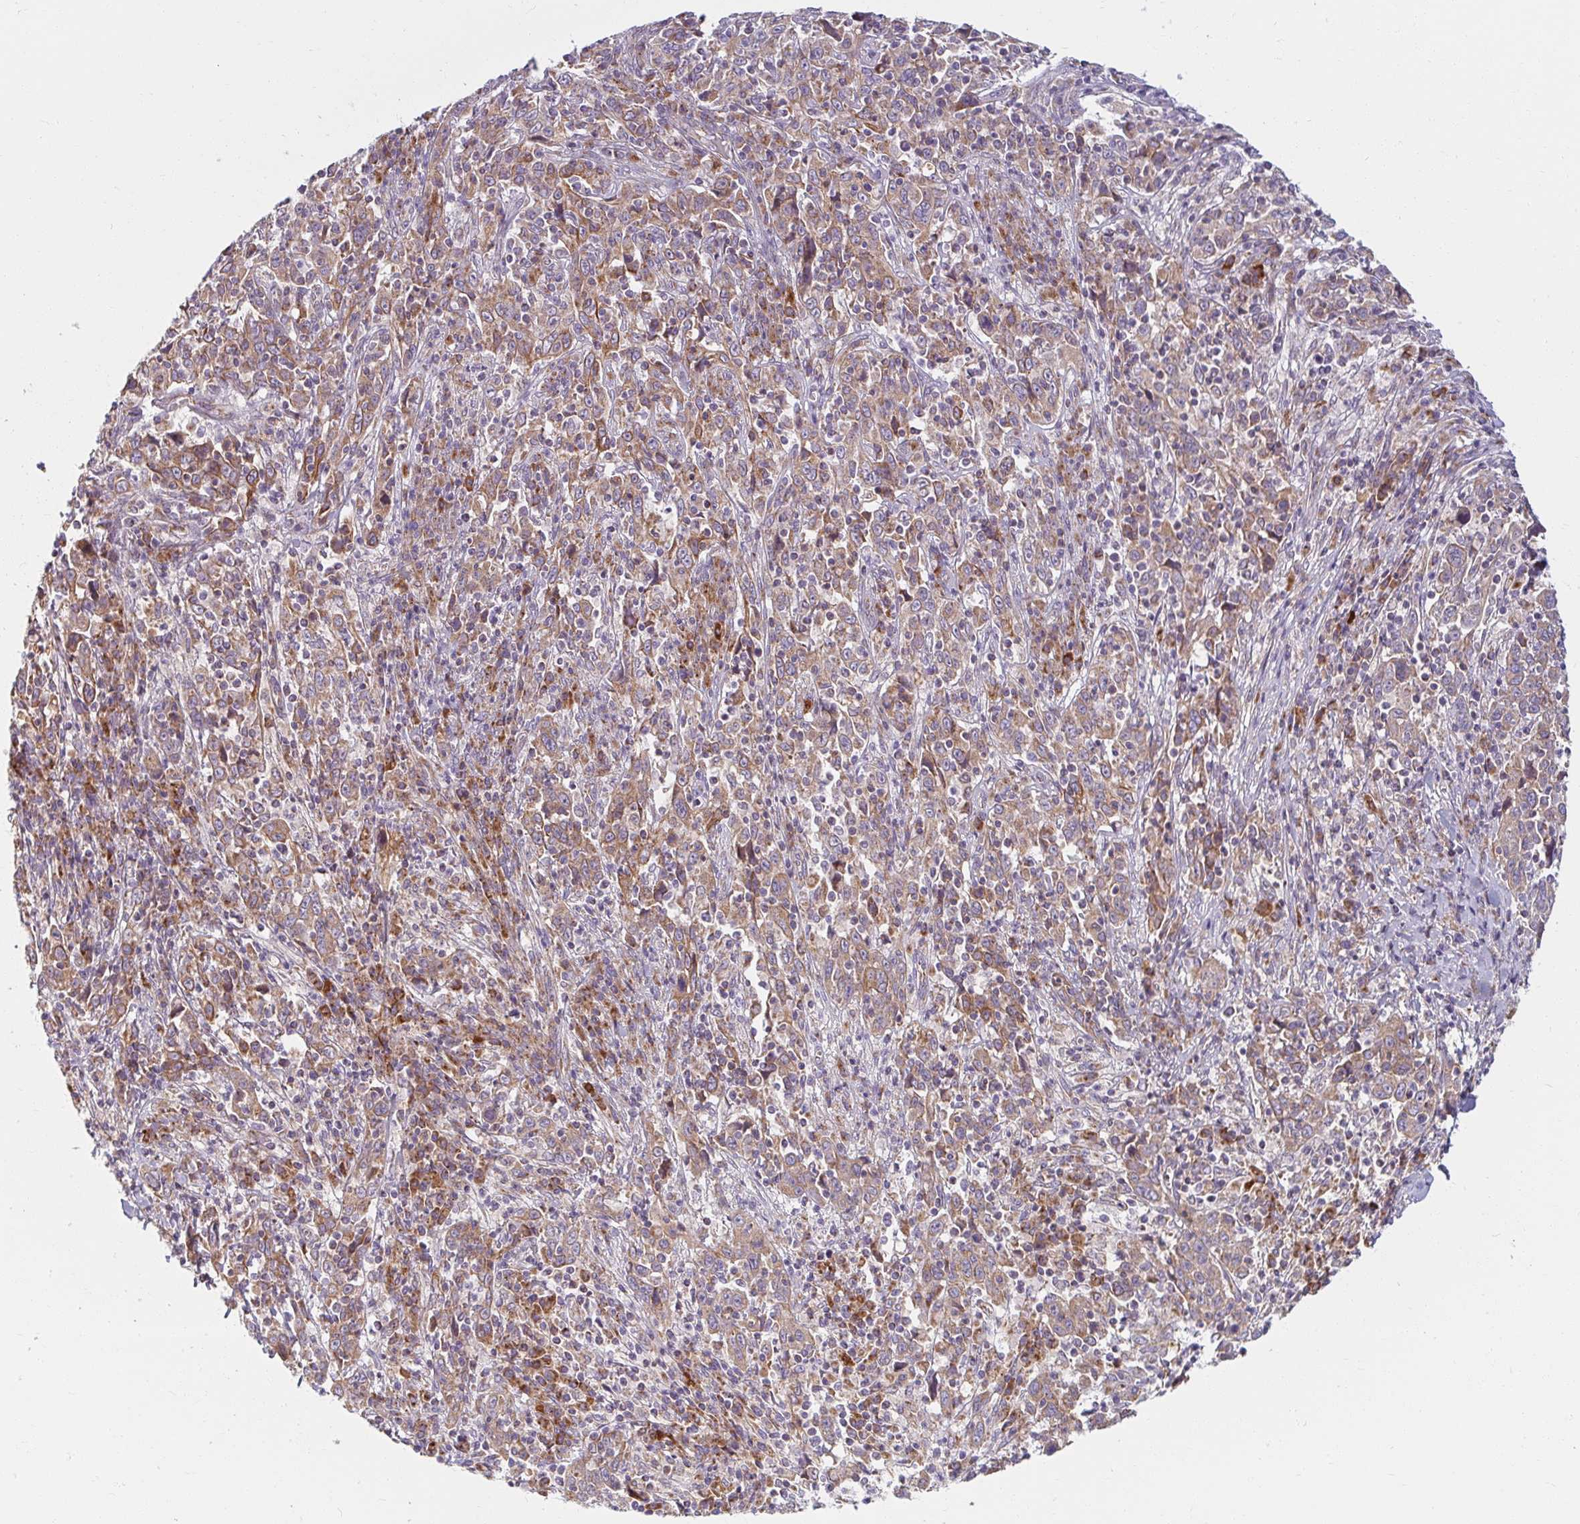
{"staining": {"intensity": "moderate", "quantity": ">75%", "location": "cytoplasmic/membranous"}, "tissue": "cervical cancer", "cell_type": "Tumor cells", "image_type": "cancer", "snomed": [{"axis": "morphology", "description": "Squamous cell carcinoma, NOS"}, {"axis": "topography", "description": "Cervix"}], "caption": "Cervical squamous cell carcinoma stained with DAB immunohistochemistry exhibits medium levels of moderate cytoplasmic/membranous staining in approximately >75% of tumor cells.", "gene": "SKP2", "patient": {"sex": "female", "age": 46}}